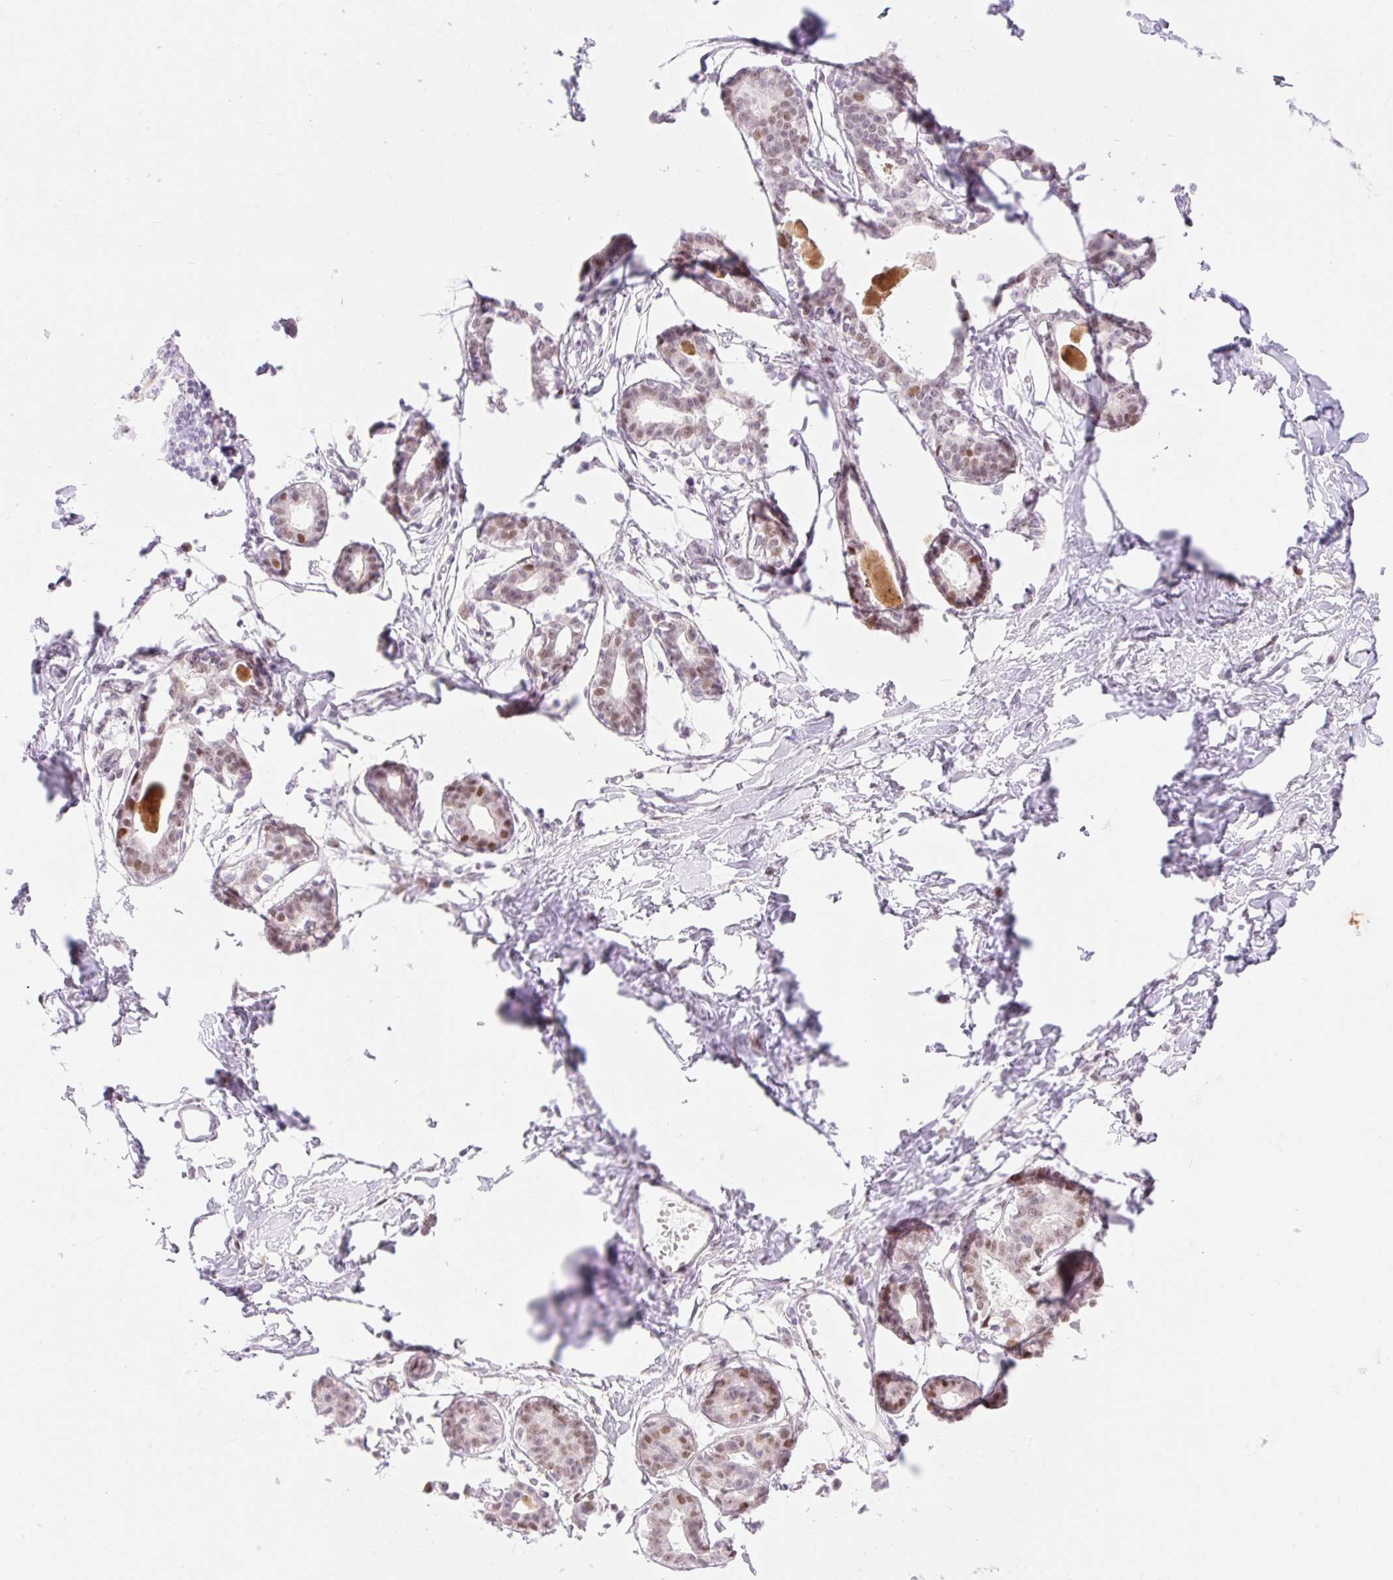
{"staining": {"intensity": "negative", "quantity": "none", "location": "none"}, "tissue": "breast", "cell_type": "Adipocytes", "image_type": "normal", "snomed": [{"axis": "morphology", "description": "Normal tissue, NOS"}, {"axis": "topography", "description": "Breast"}], "caption": "DAB immunohistochemical staining of benign human breast exhibits no significant staining in adipocytes.", "gene": "H2BW1", "patient": {"sex": "female", "age": 45}}